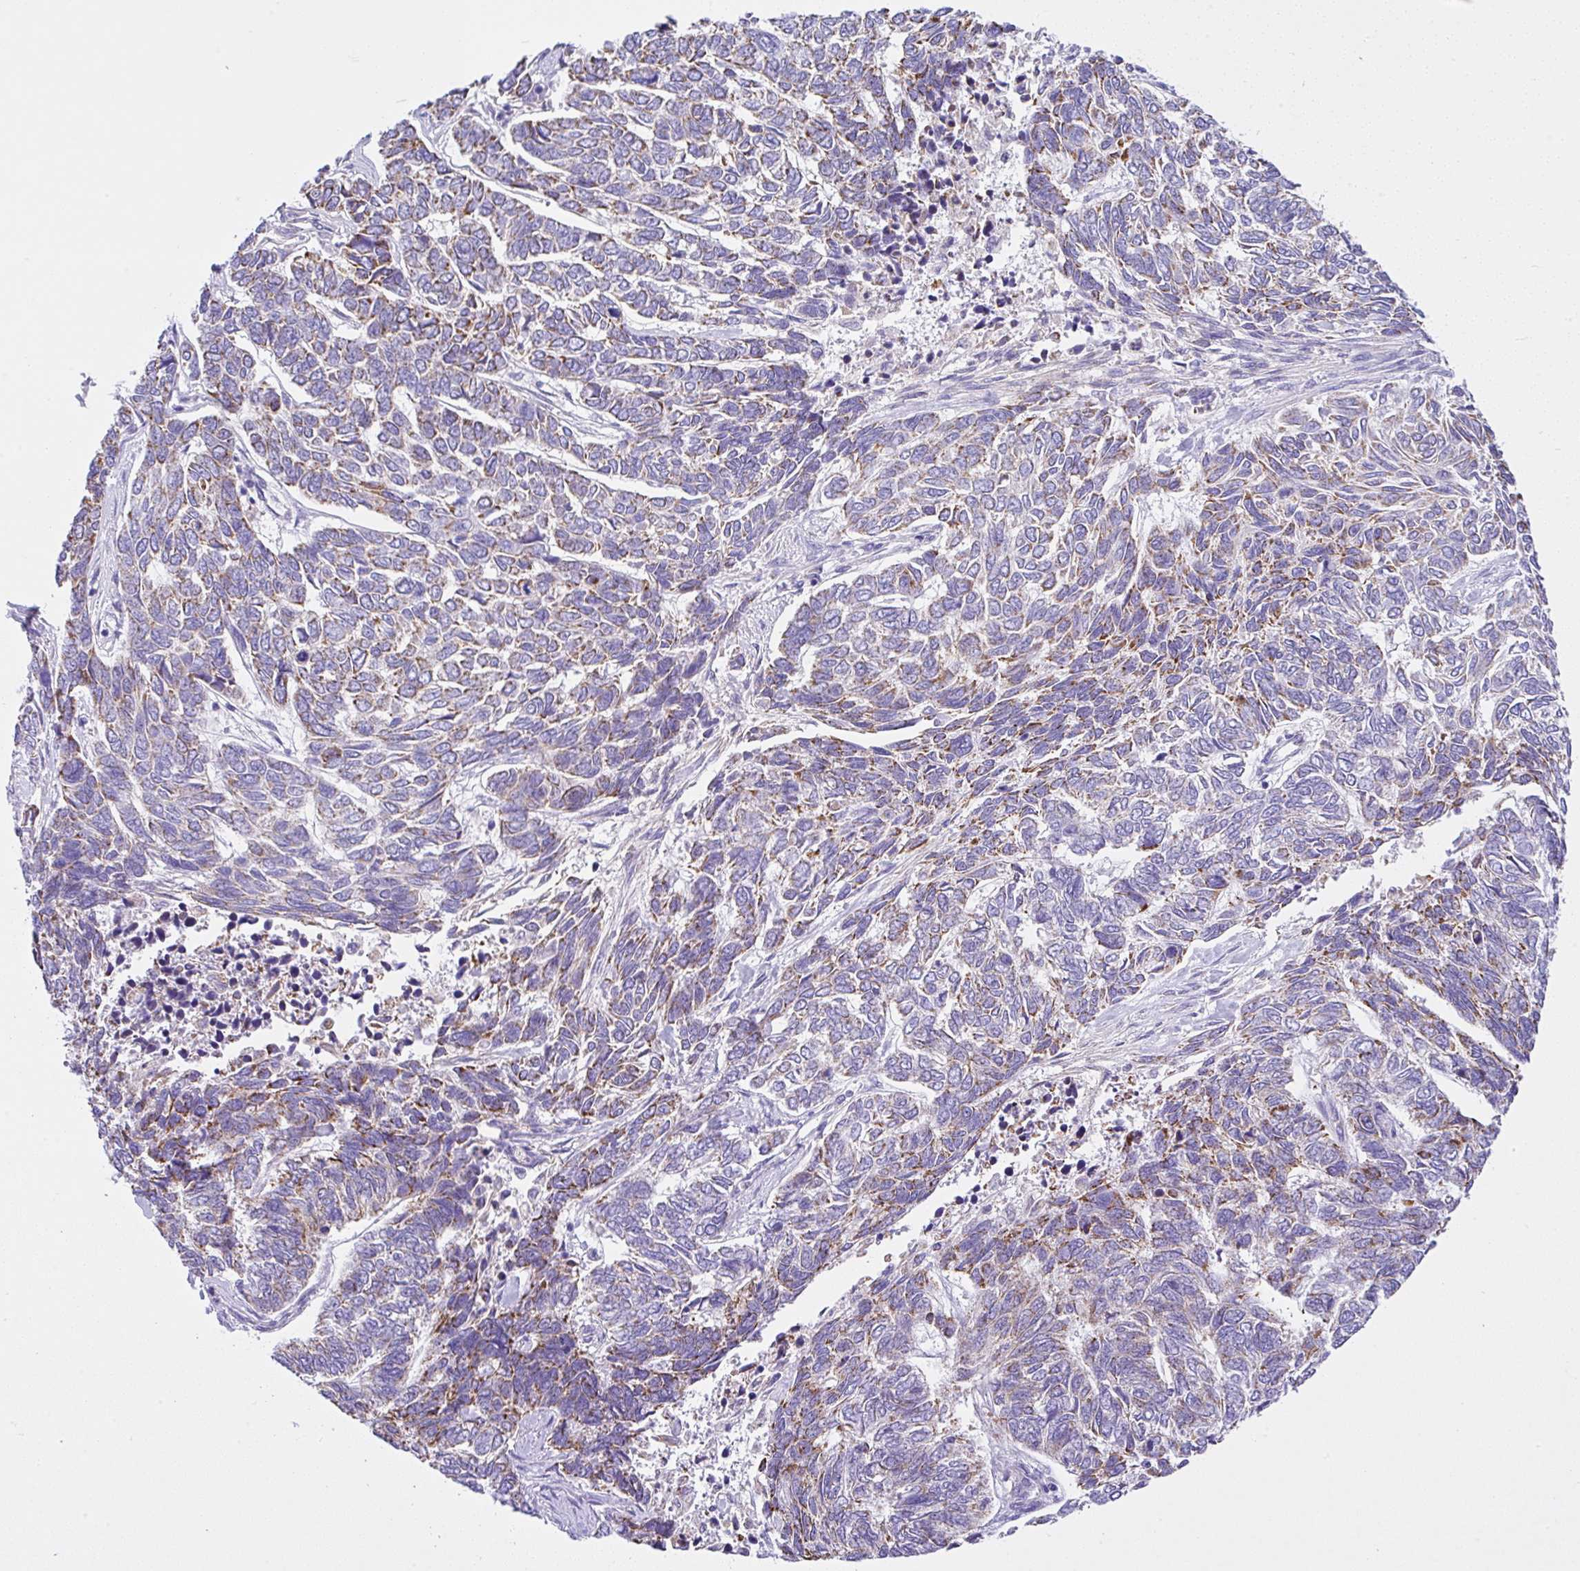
{"staining": {"intensity": "moderate", "quantity": "25%-75%", "location": "cytoplasmic/membranous"}, "tissue": "skin cancer", "cell_type": "Tumor cells", "image_type": "cancer", "snomed": [{"axis": "morphology", "description": "Basal cell carcinoma"}, {"axis": "topography", "description": "Skin"}], "caption": "There is medium levels of moderate cytoplasmic/membranous staining in tumor cells of skin cancer, as demonstrated by immunohistochemical staining (brown color).", "gene": "SLC13A1", "patient": {"sex": "female", "age": 65}}